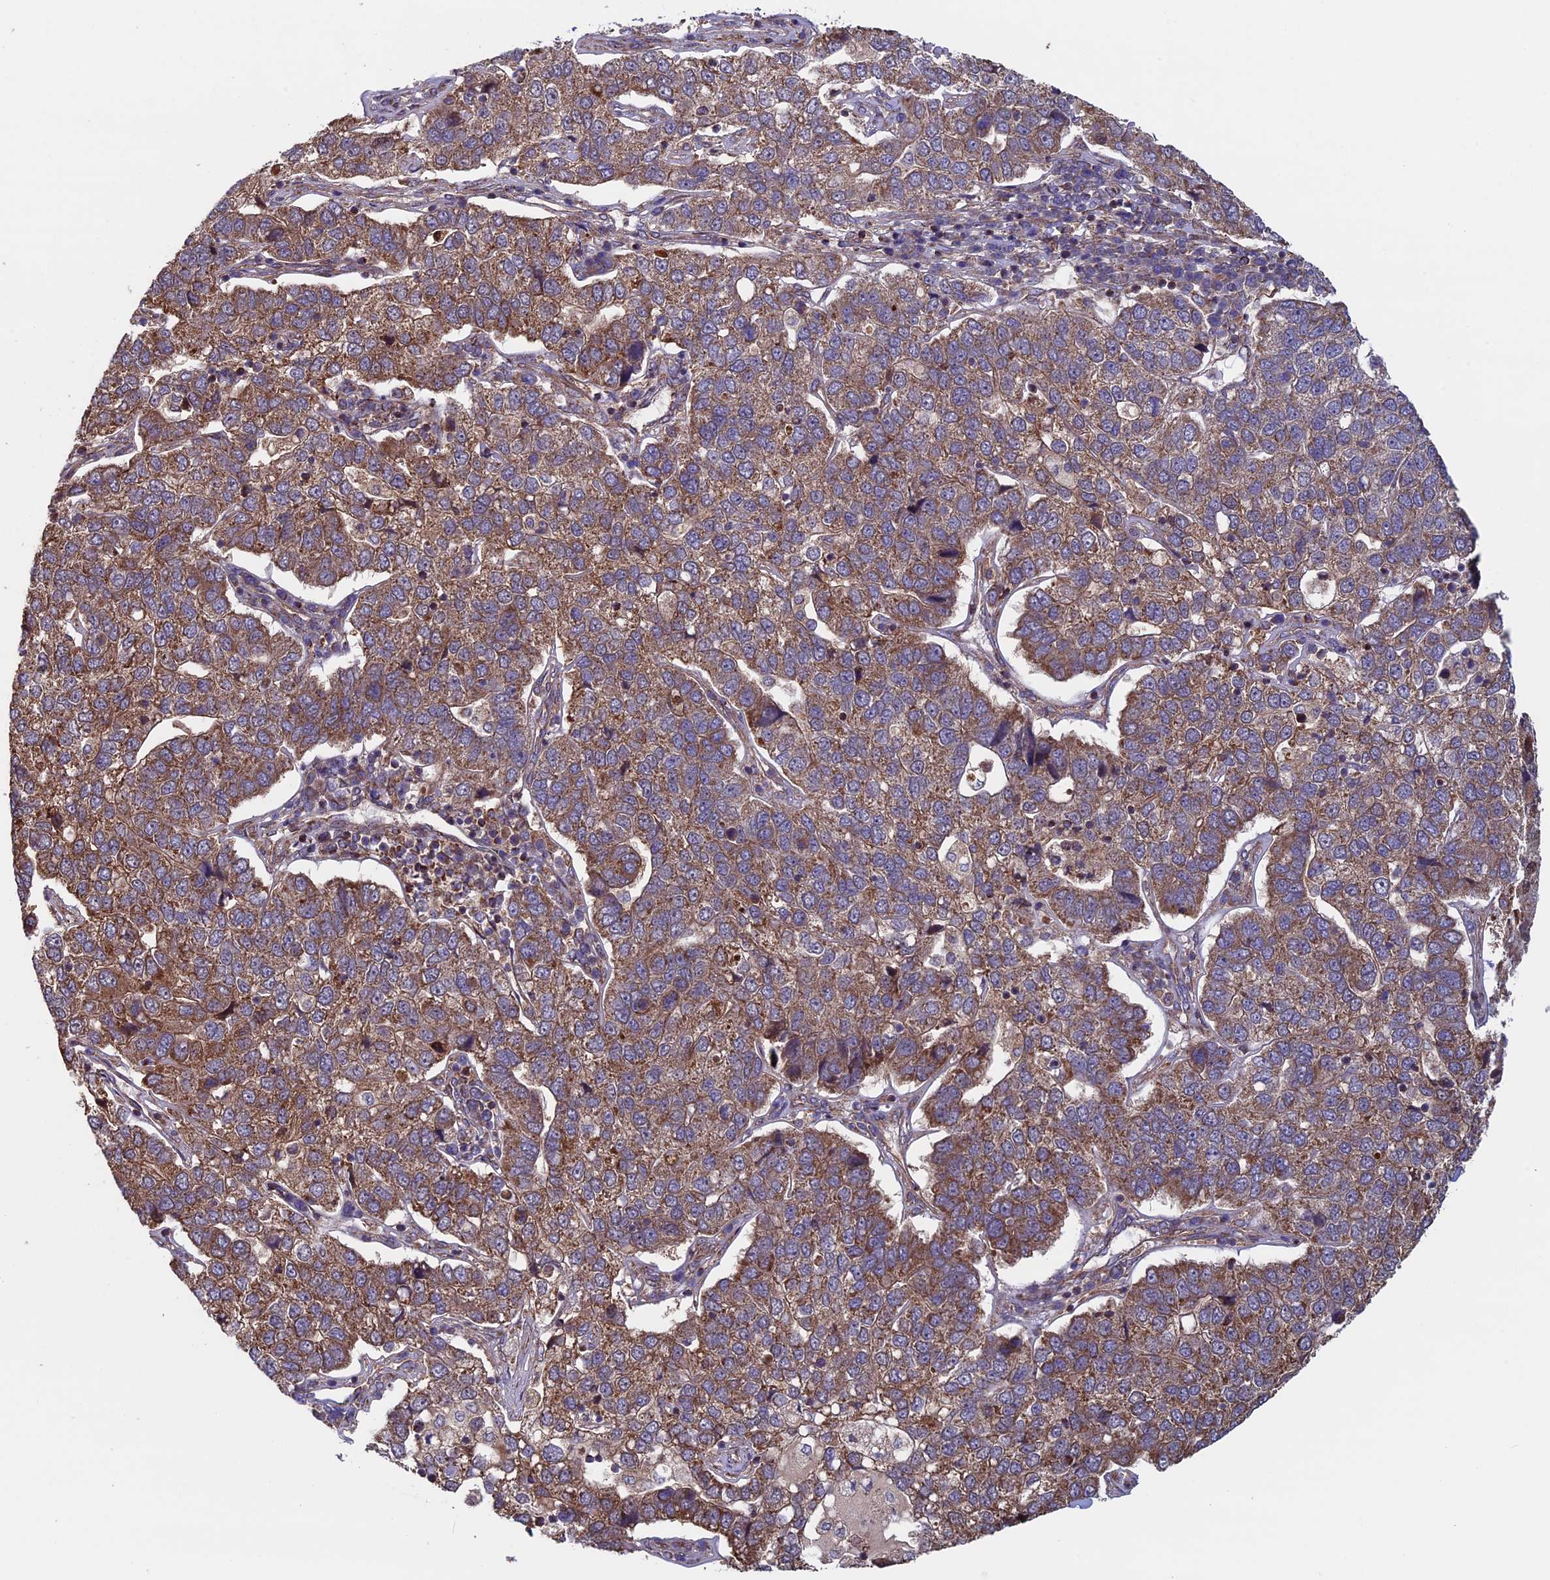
{"staining": {"intensity": "moderate", "quantity": ">75%", "location": "cytoplasmic/membranous"}, "tissue": "pancreatic cancer", "cell_type": "Tumor cells", "image_type": "cancer", "snomed": [{"axis": "morphology", "description": "Adenocarcinoma, NOS"}, {"axis": "topography", "description": "Pancreas"}], "caption": "This micrograph displays immunohistochemistry (IHC) staining of human pancreatic adenocarcinoma, with medium moderate cytoplasmic/membranous expression in approximately >75% of tumor cells.", "gene": "CCDC8", "patient": {"sex": "female", "age": 61}}